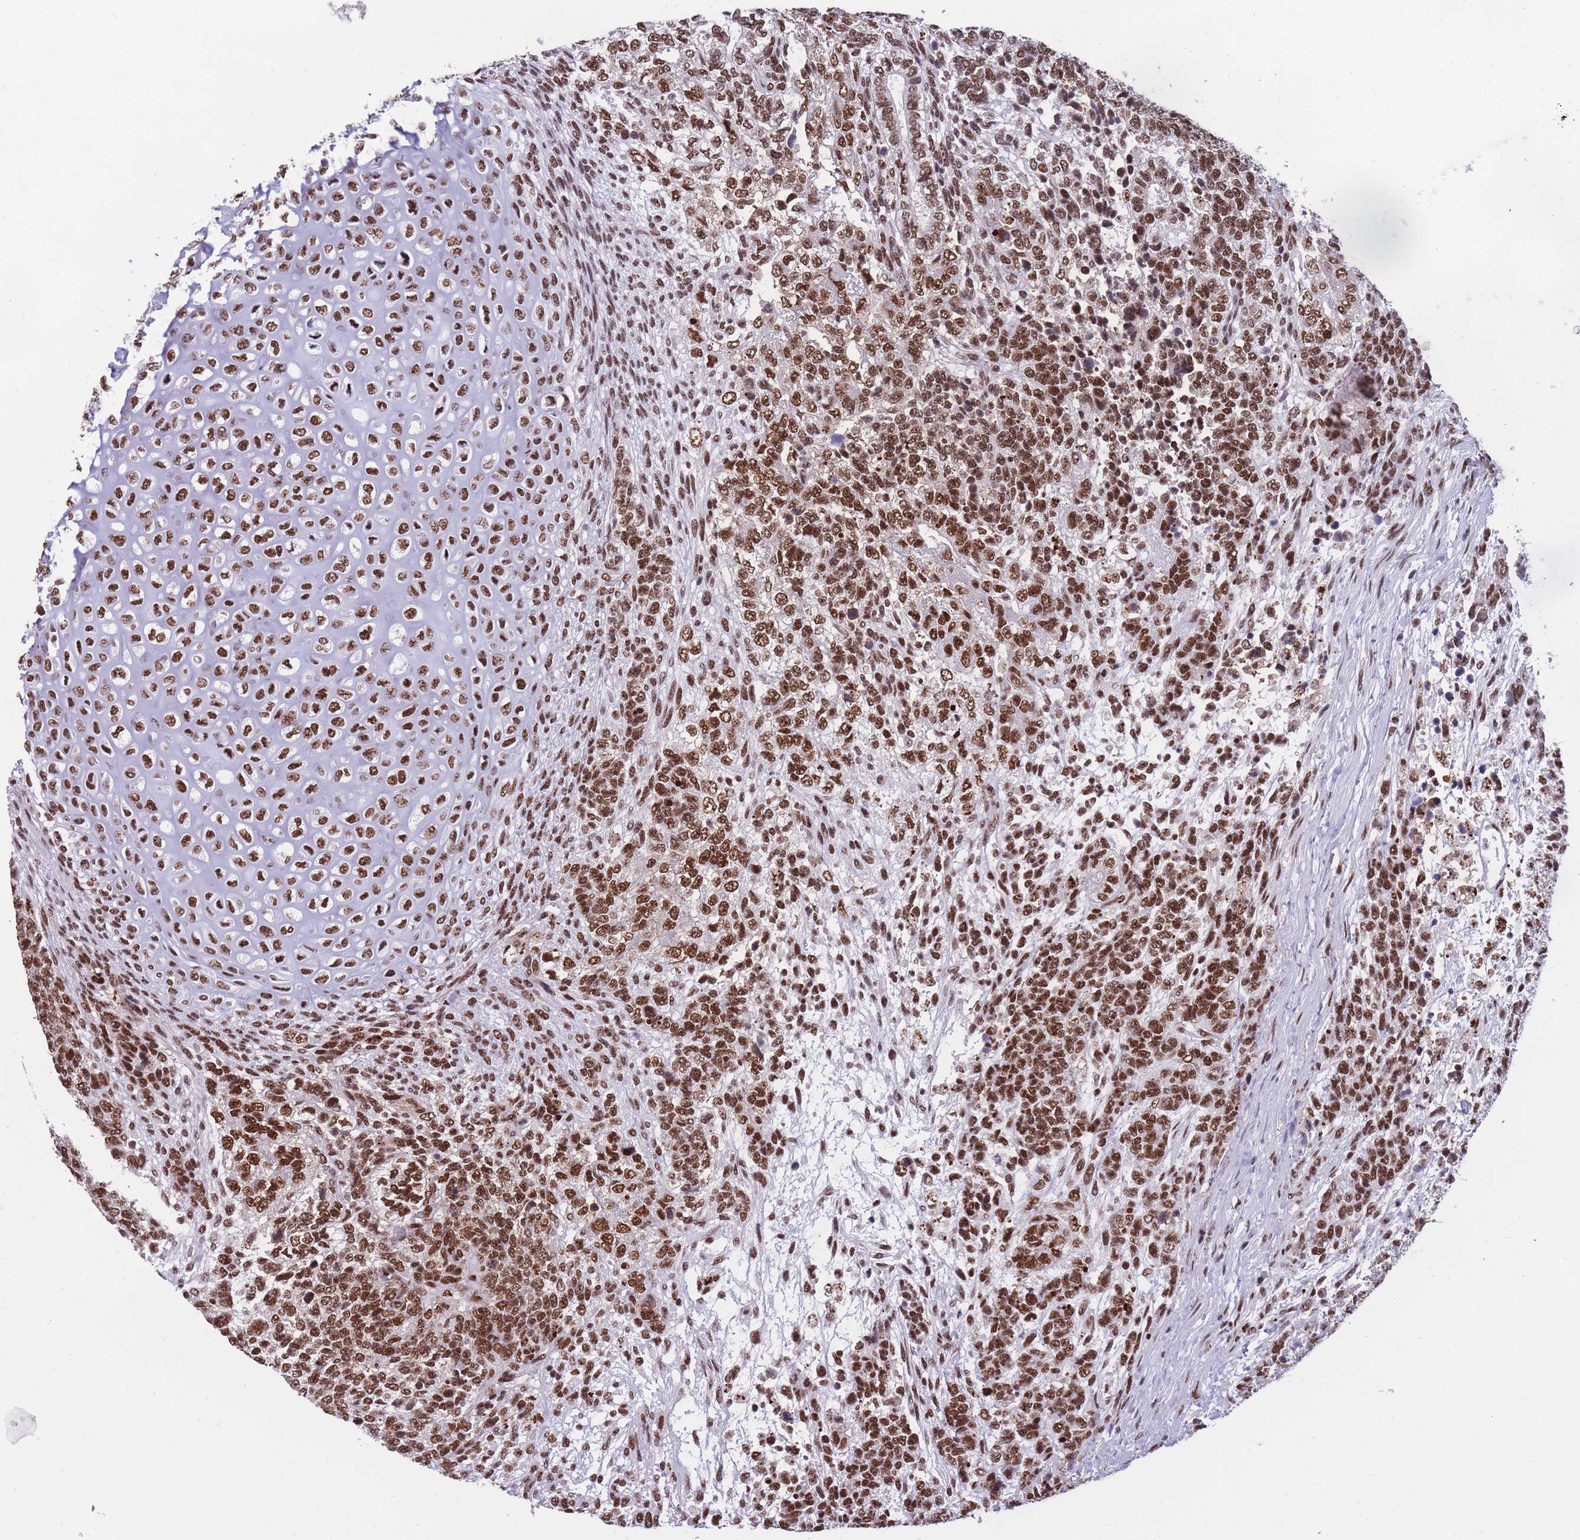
{"staining": {"intensity": "moderate", "quantity": ">75%", "location": "nuclear"}, "tissue": "testis cancer", "cell_type": "Tumor cells", "image_type": "cancer", "snomed": [{"axis": "morphology", "description": "Carcinoma, Embryonal, NOS"}, {"axis": "topography", "description": "Testis"}], "caption": "Immunohistochemical staining of testis cancer (embryonal carcinoma) demonstrates medium levels of moderate nuclear protein expression in about >75% of tumor cells. (Stains: DAB in brown, nuclei in blue, Microscopy: brightfield microscopy at high magnification).", "gene": "PRPF19", "patient": {"sex": "male", "age": 23}}